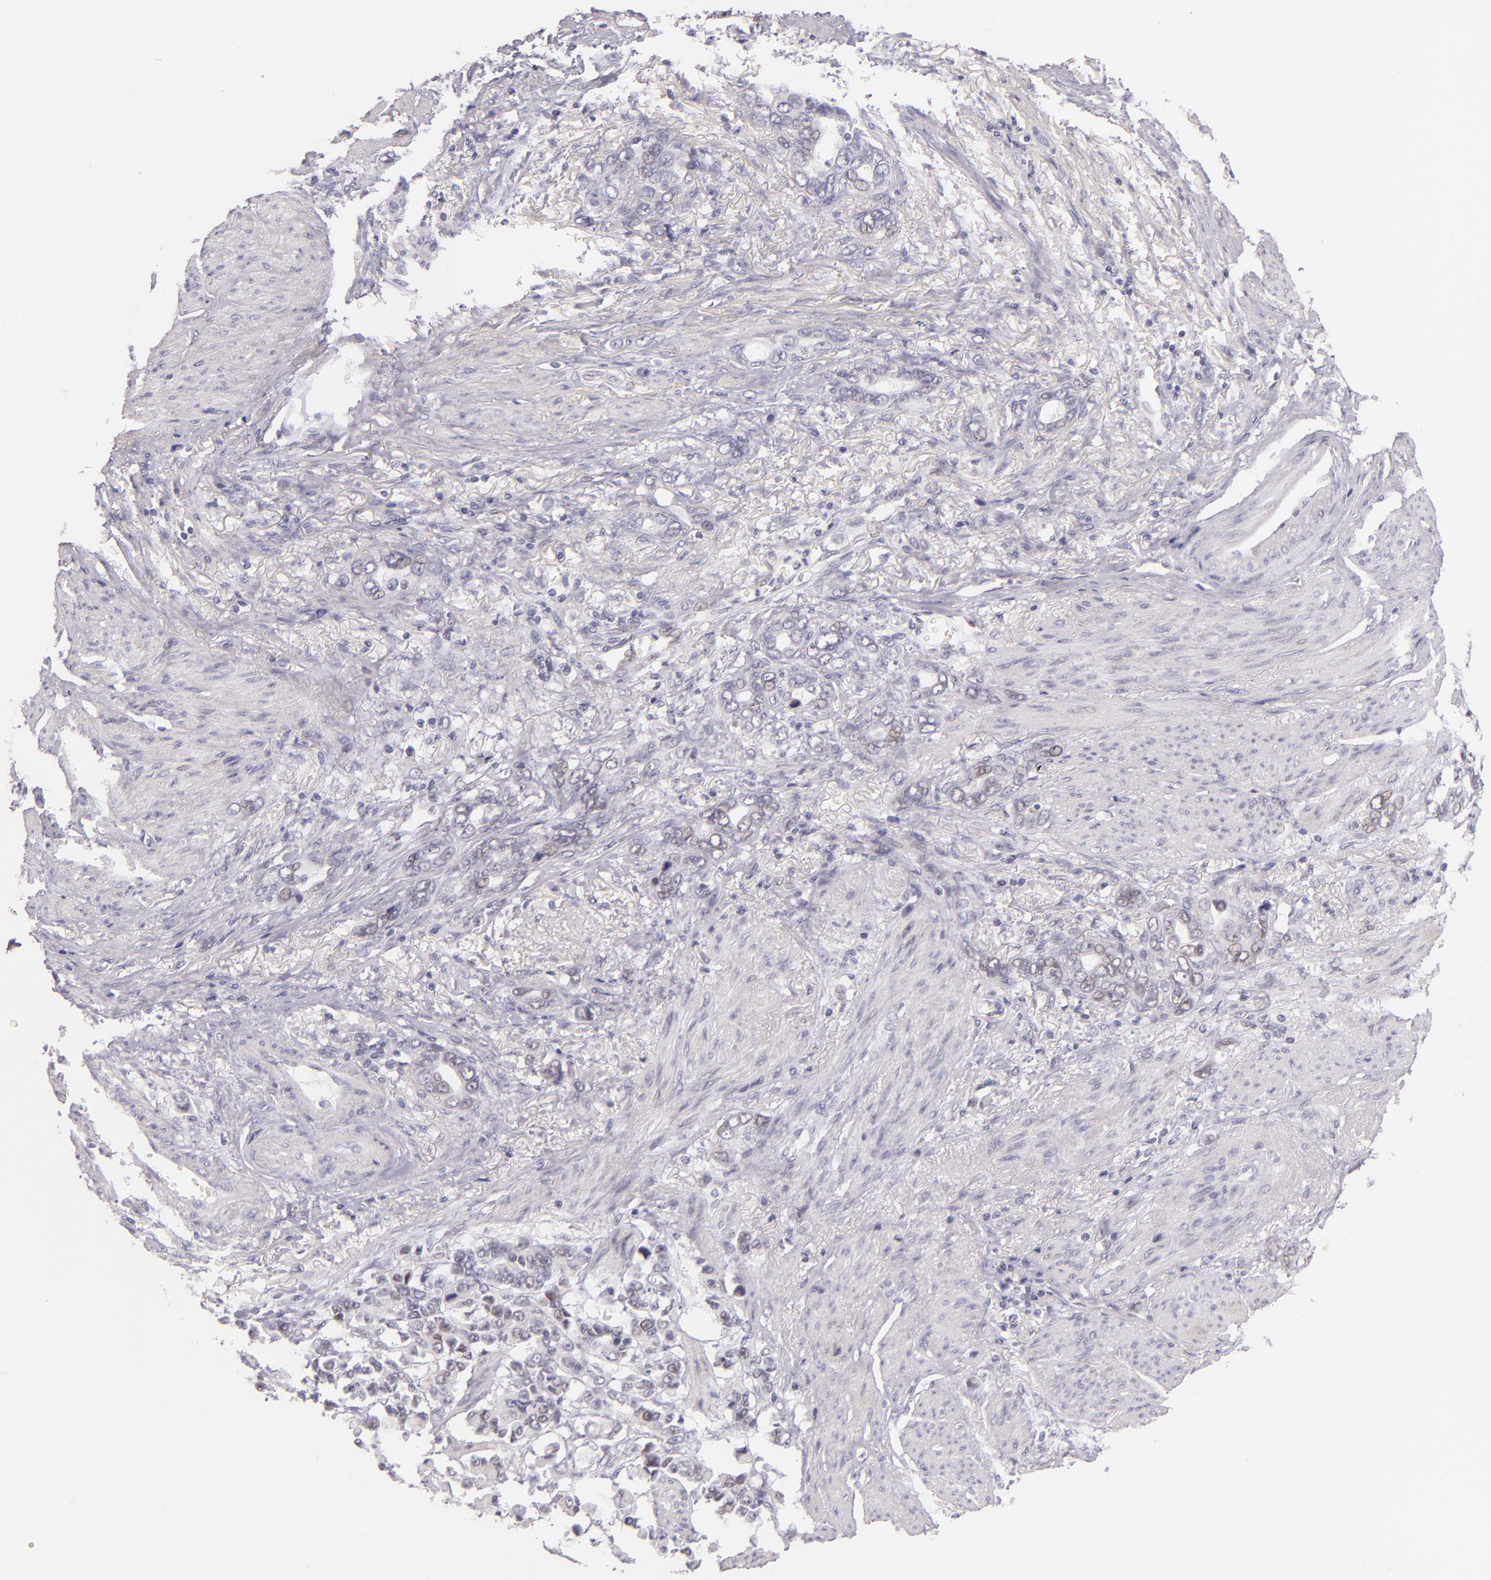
{"staining": {"intensity": "negative", "quantity": "none", "location": "none"}, "tissue": "stomach cancer", "cell_type": "Tumor cells", "image_type": "cancer", "snomed": [{"axis": "morphology", "description": "Adenocarcinoma, NOS"}, {"axis": "topography", "description": "Stomach"}], "caption": "This is an immunohistochemistry (IHC) photomicrograph of human stomach cancer (adenocarcinoma). There is no expression in tumor cells.", "gene": "BCL3", "patient": {"sex": "male", "age": 78}}